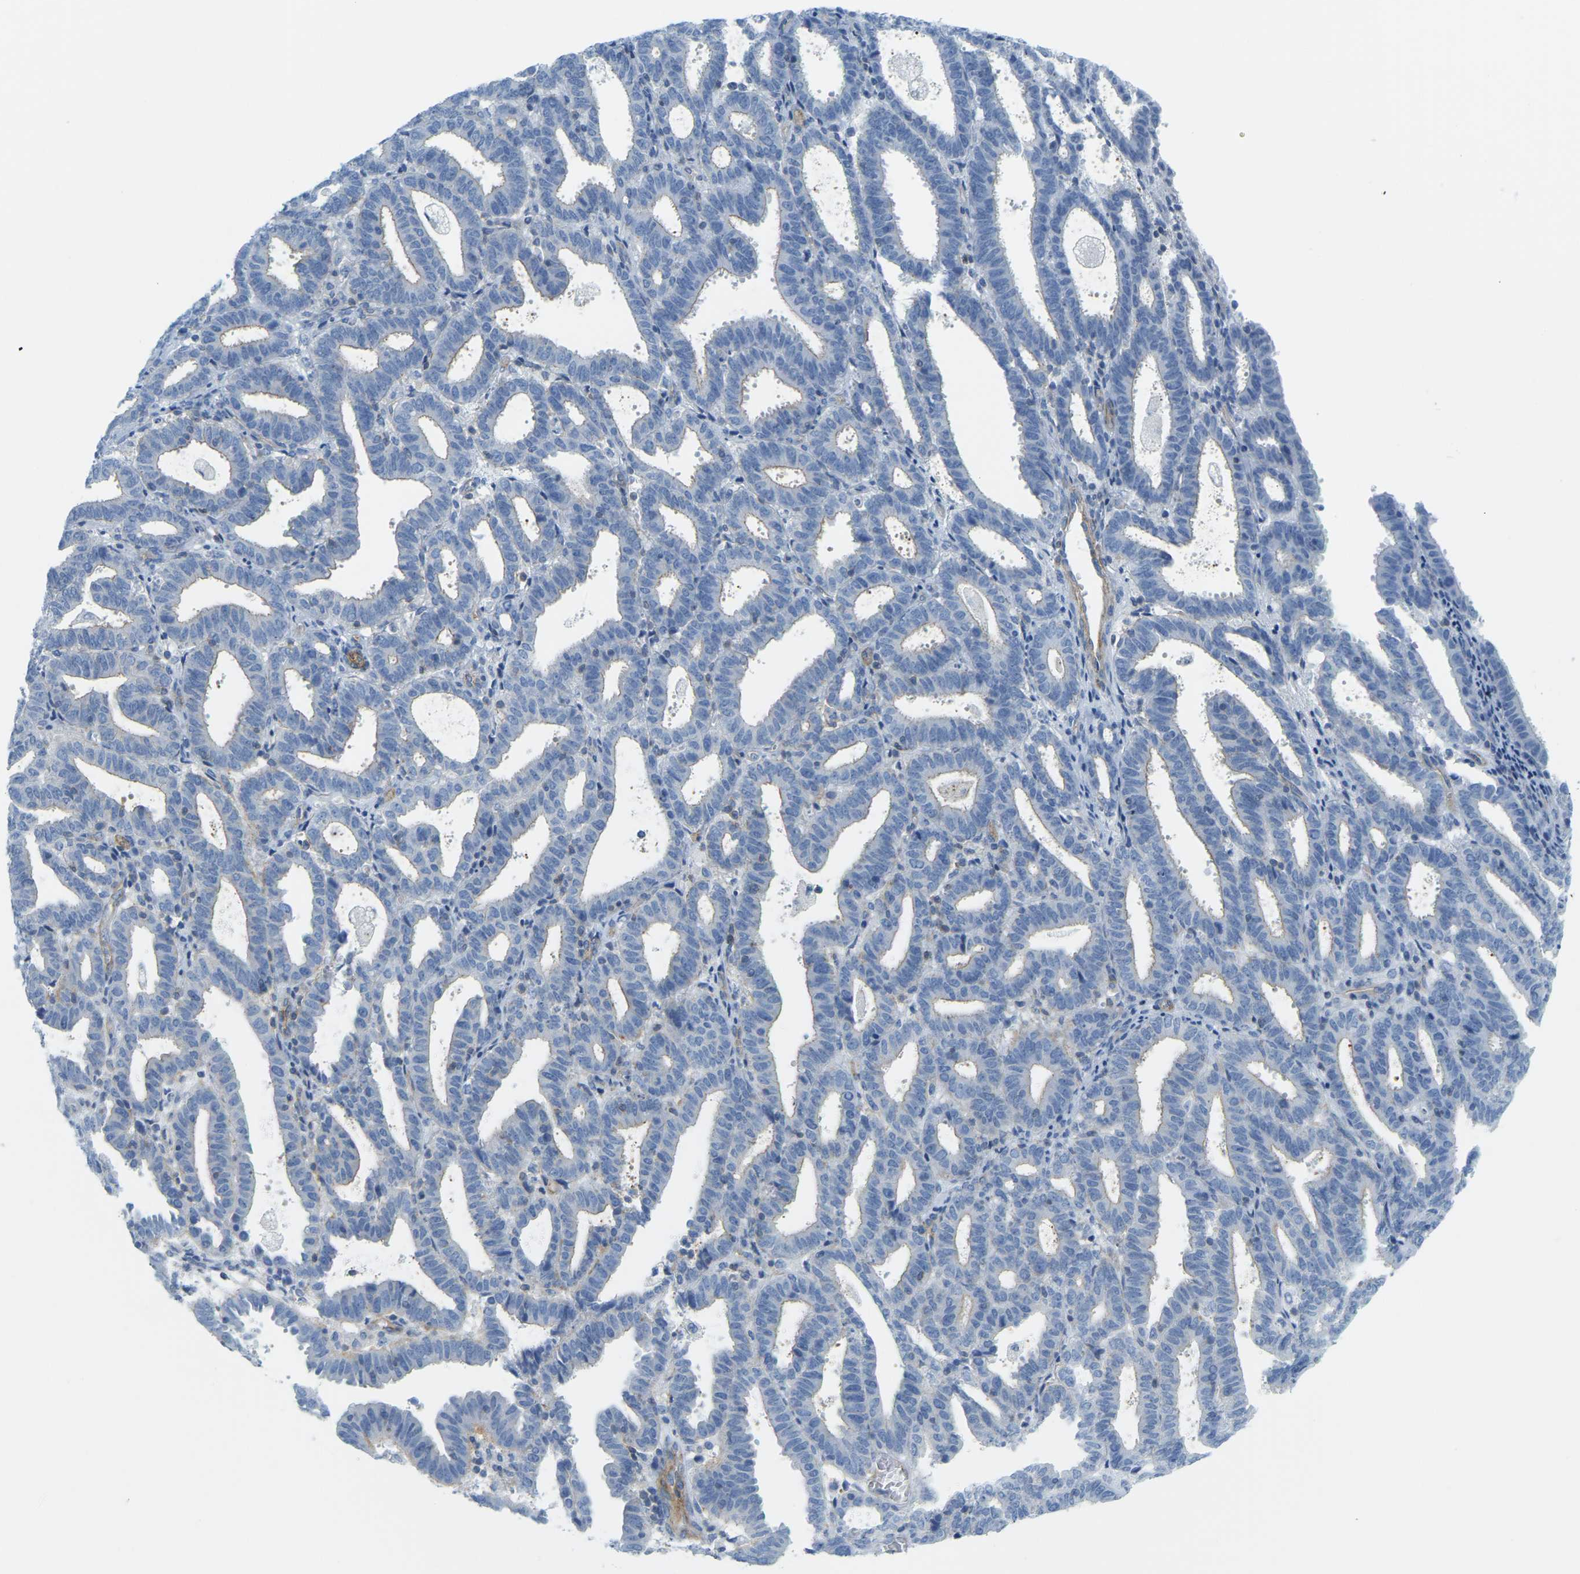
{"staining": {"intensity": "negative", "quantity": "none", "location": "none"}, "tissue": "endometrial cancer", "cell_type": "Tumor cells", "image_type": "cancer", "snomed": [{"axis": "morphology", "description": "Adenocarcinoma, NOS"}, {"axis": "topography", "description": "Uterus"}], "caption": "Adenocarcinoma (endometrial) stained for a protein using IHC shows no expression tumor cells.", "gene": "MYL3", "patient": {"sex": "female", "age": 83}}